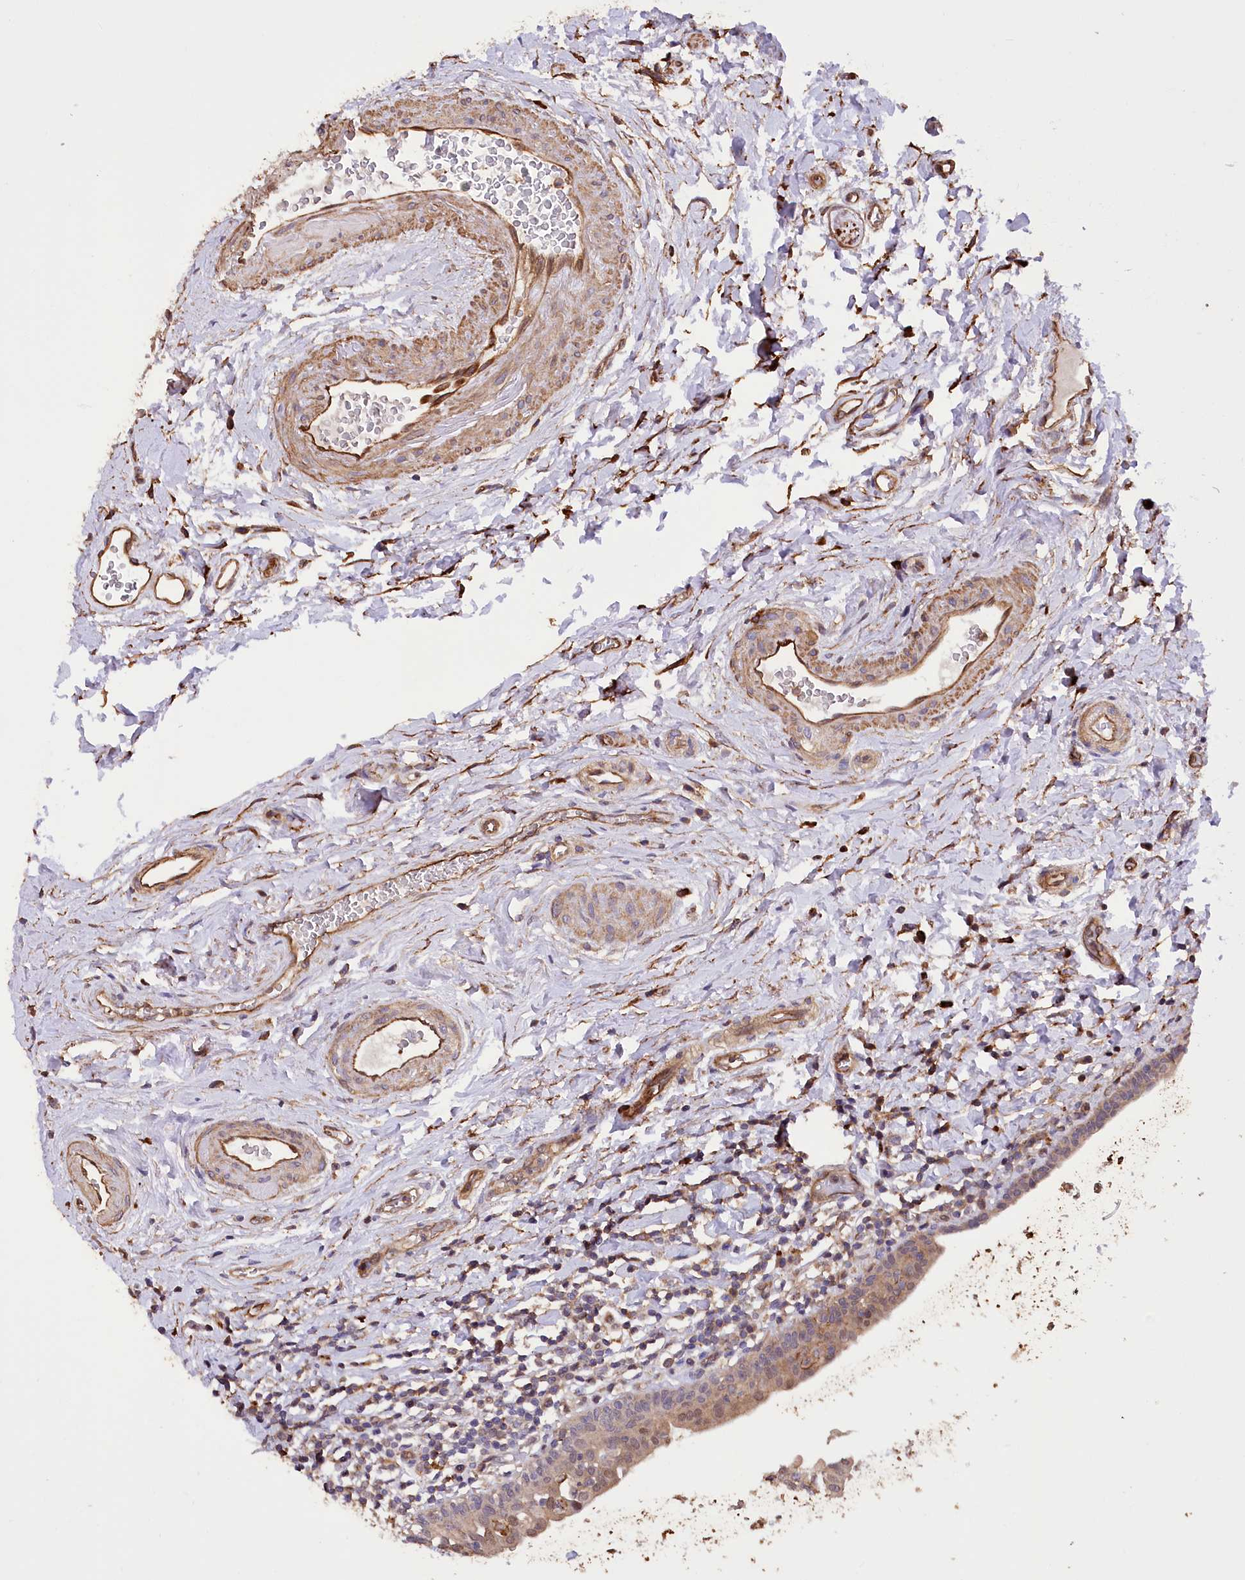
{"staining": {"intensity": "moderate", "quantity": "<25%", "location": "cytoplasmic/membranous"}, "tissue": "urinary bladder", "cell_type": "Urothelial cells", "image_type": "normal", "snomed": [{"axis": "morphology", "description": "Normal tissue, NOS"}, {"axis": "topography", "description": "Urinary bladder"}], "caption": "A high-resolution photomicrograph shows immunohistochemistry (IHC) staining of normal urinary bladder, which shows moderate cytoplasmic/membranous positivity in about <25% of urothelial cells.", "gene": "DPP3", "patient": {"sex": "male", "age": 83}}